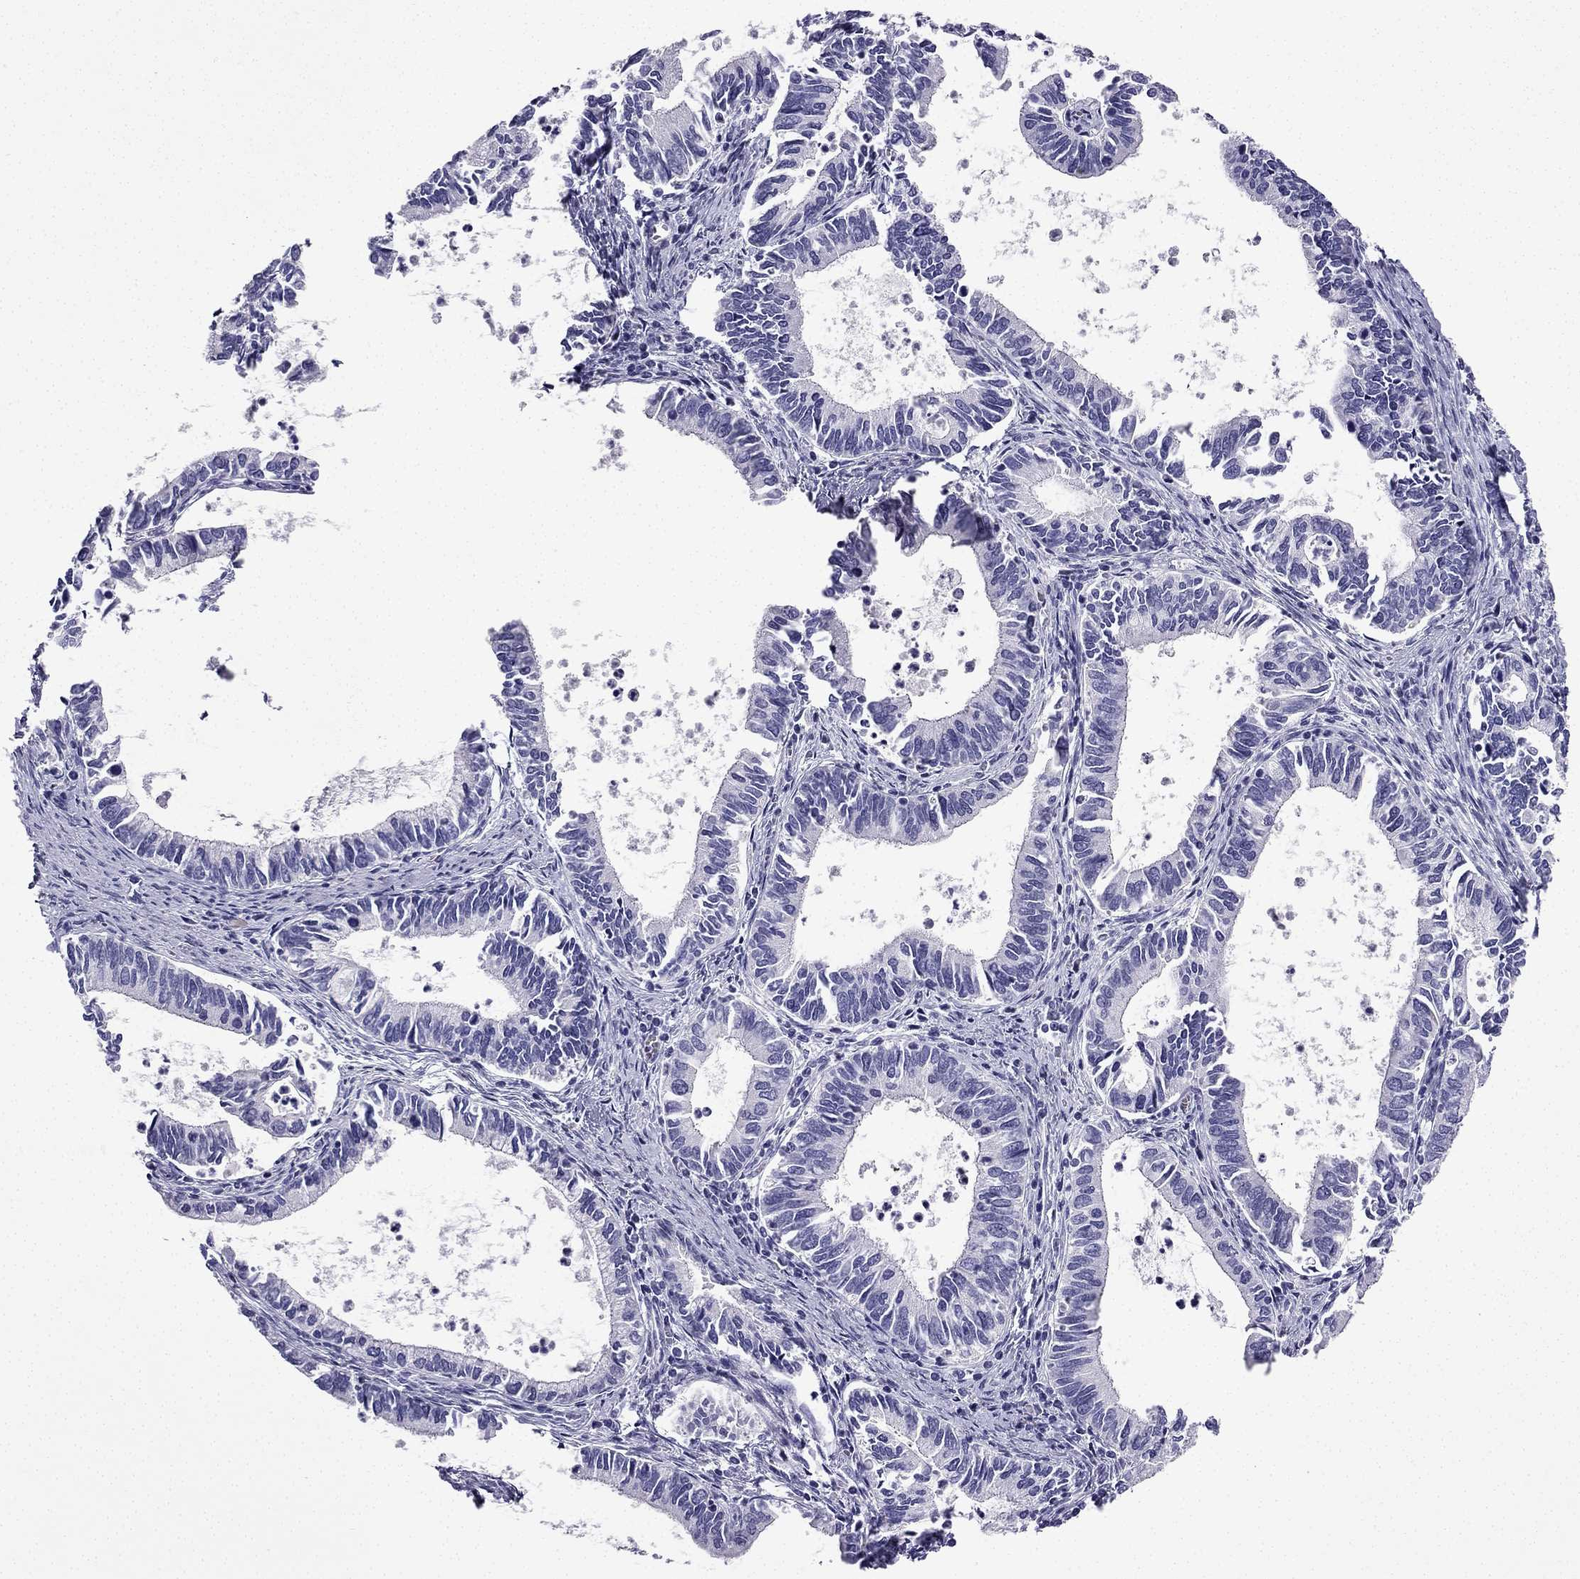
{"staining": {"intensity": "negative", "quantity": "none", "location": "none"}, "tissue": "cervical cancer", "cell_type": "Tumor cells", "image_type": "cancer", "snomed": [{"axis": "morphology", "description": "Adenocarcinoma, NOS"}, {"axis": "topography", "description": "Cervix"}], "caption": "Photomicrograph shows no significant protein staining in tumor cells of cervical adenocarcinoma.", "gene": "NPTX1", "patient": {"sex": "female", "age": 42}}